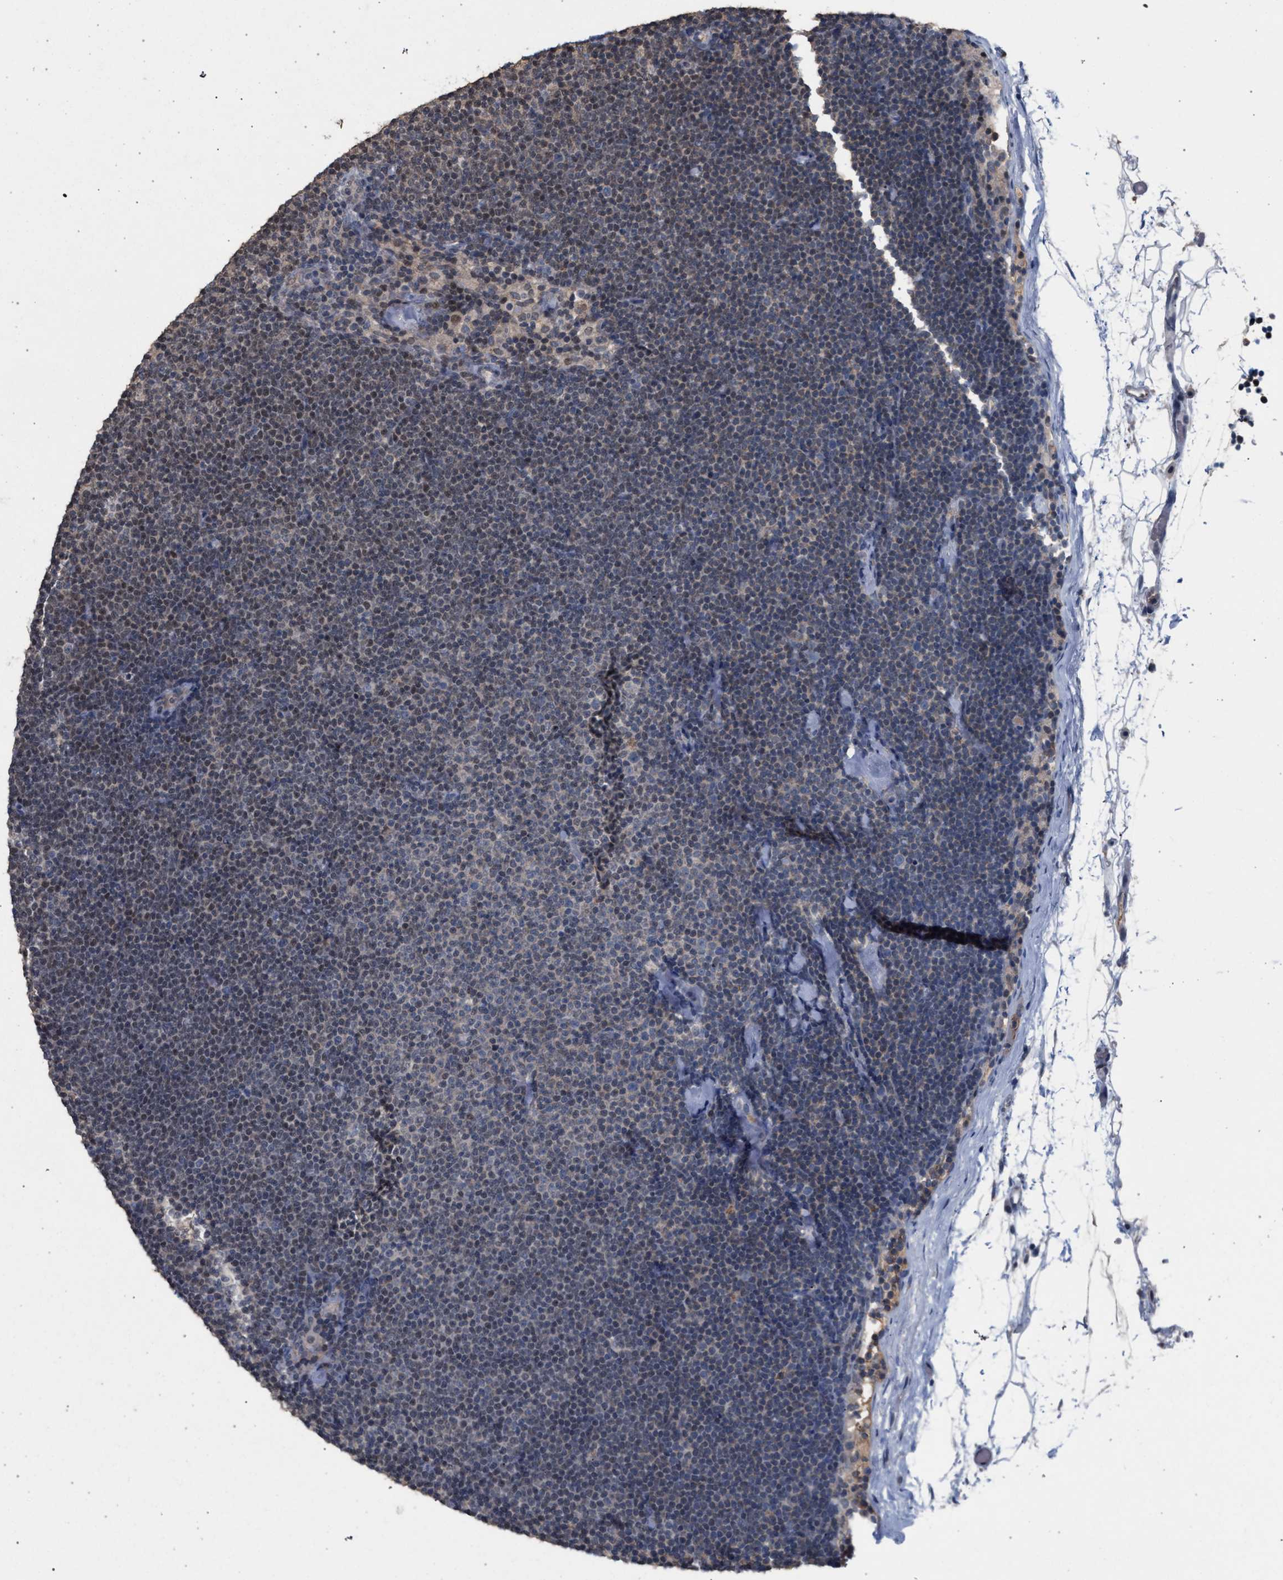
{"staining": {"intensity": "weak", "quantity": "25%-75%", "location": "cytoplasmic/membranous,nuclear"}, "tissue": "lymphoma", "cell_type": "Tumor cells", "image_type": "cancer", "snomed": [{"axis": "morphology", "description": "Malignant lymphoma, non-Hodgkin's type, Low grade"}, {"axis": "topography", "description": "Lymph node"}], "caption": "Immunohistochemistry (IHC) of human low-grade malignant lymphoma, non-Hodgkin's type reveals low levels of weak cytoplasmic/membranous and nuclear expression in approximately 25%-75% of tumor cells.", "gene": "TECPR1", "patient": {"sex": "female", "age": 53}}